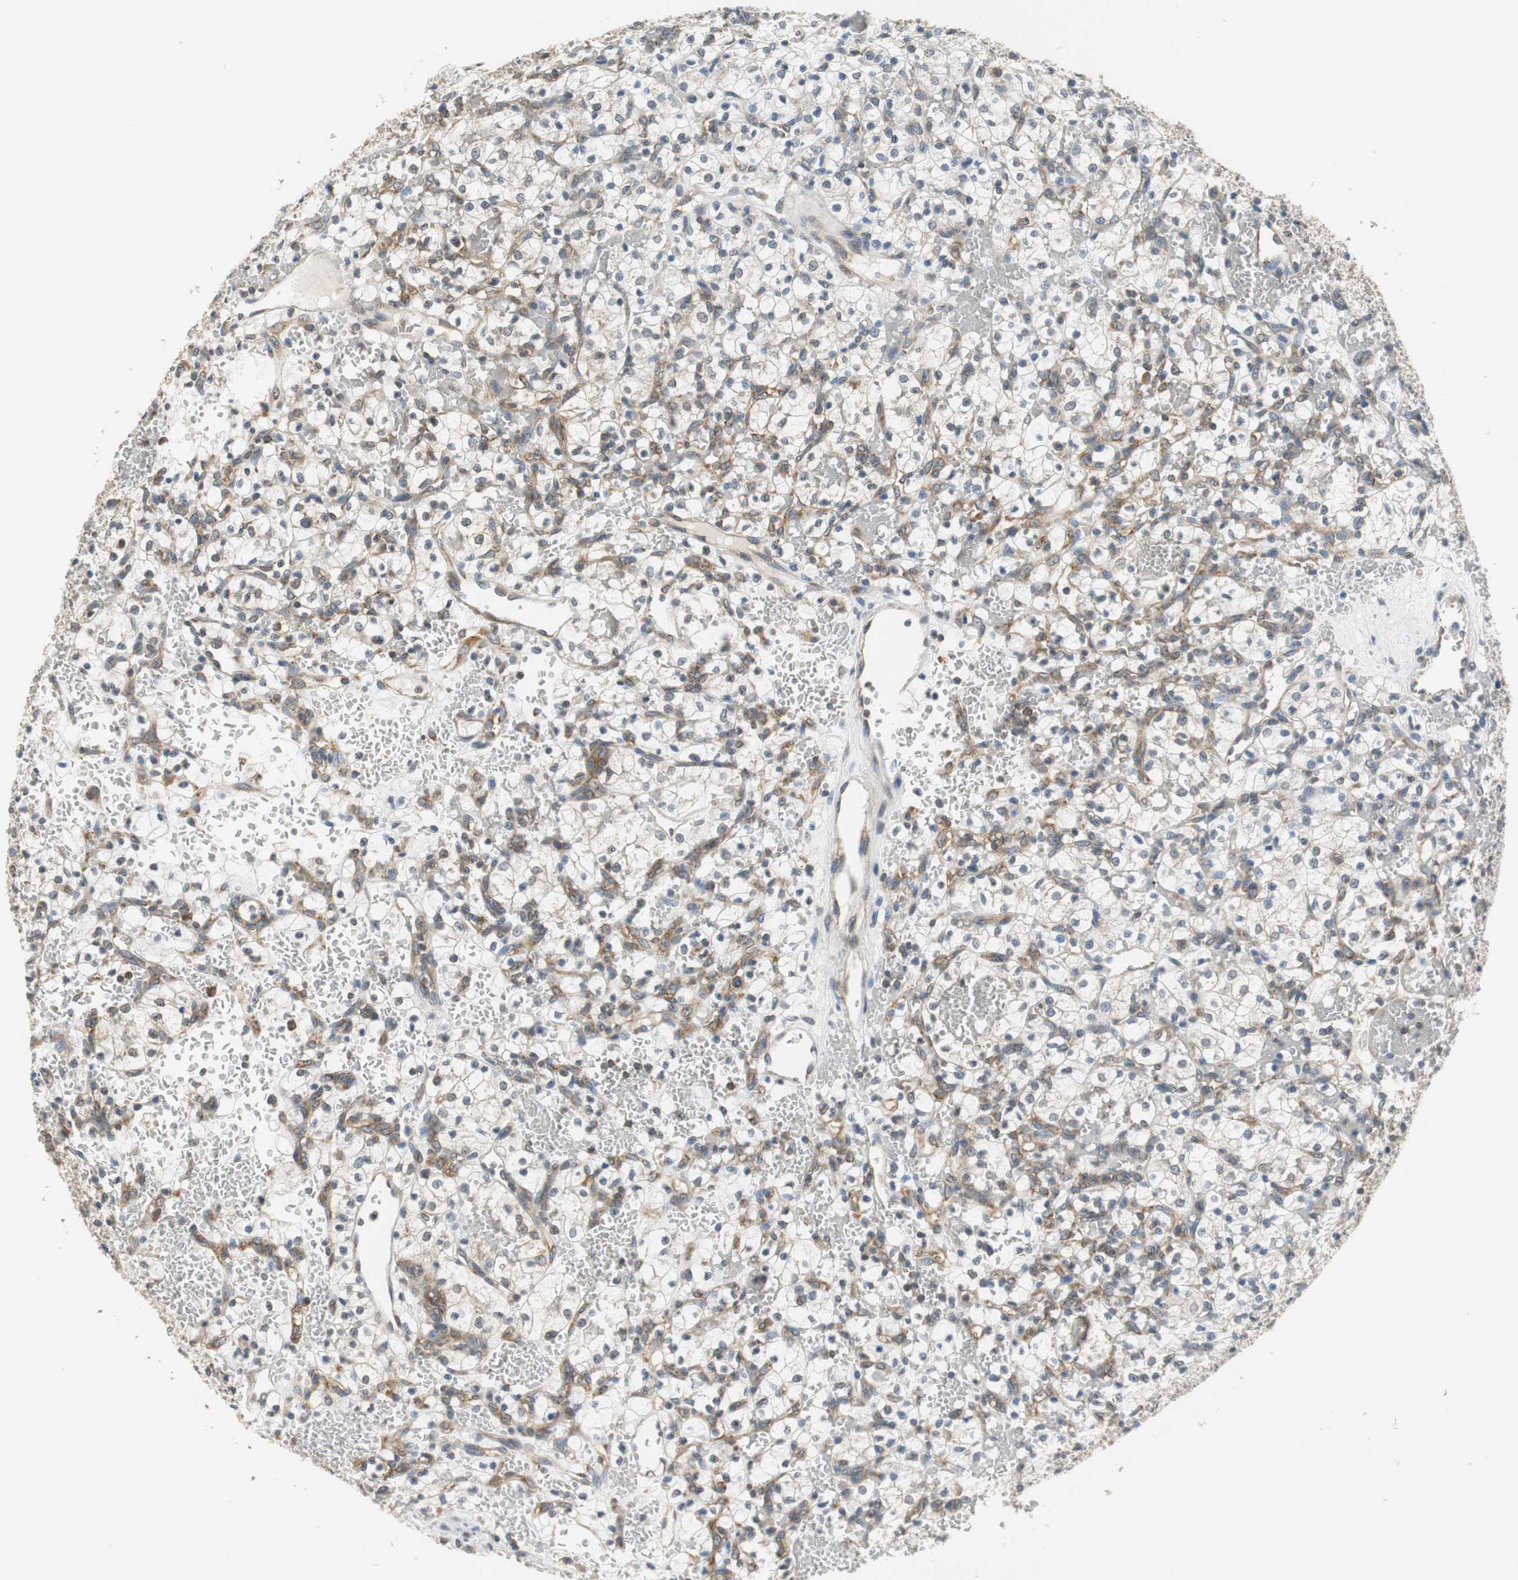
{"staining": {"intensity": "weak", "quantity": "<25%", "location": "cytoplasmic/membranous"}, "tissue": "renal cancer", "cell_type": "Tumor cells", "image_type": "cancer", "snomed": [{"axis": "morphology", "description": "Adenocarcinoma, NOS"}, {"axis": "topography", "description": "Kidney"}], "caption": "DAB (3,3'-diaminobenzidine) immunohistochemical staining of renal adenocarcinoma exhibits no significant staining in tumor cells.", "gene": "CNOT3", "patient": {"sex": "female", "age": 60}}